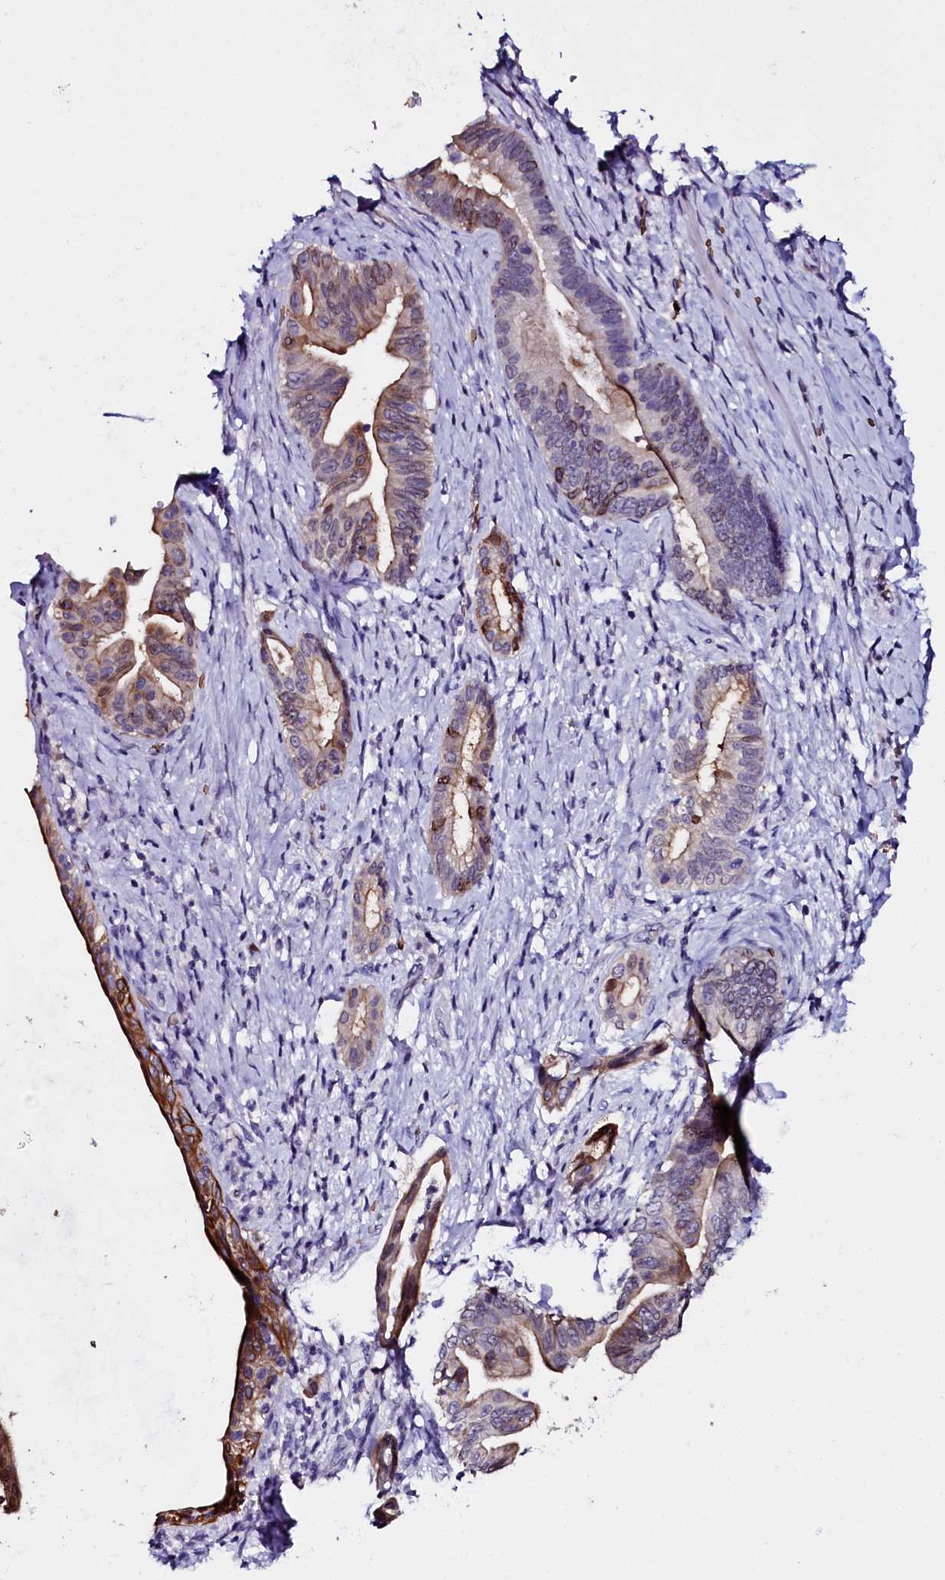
{"staining": {"intensity": "moderate", "quantity": "25%-75%", "location": "cytoplasmic/membranous"}, "tissue": "pancreatic cancer", "cell_type": "Tumor cells", "image_type": "cancer", "snomed": [{"axis": "morphology", "description": "Adenocarcinoma, NOS"}, {"axis": "topography", "description": "Pancreas"}], "caption": "IHC of human adenocarcinoma (pancreatic) reveals medium levels of moderate cytoplasmic/membranous positivity in approximately 25%-75% of tumor cells.", "gene": "CTDSPL2", "patient": {"sex": "female", "age": 55}}